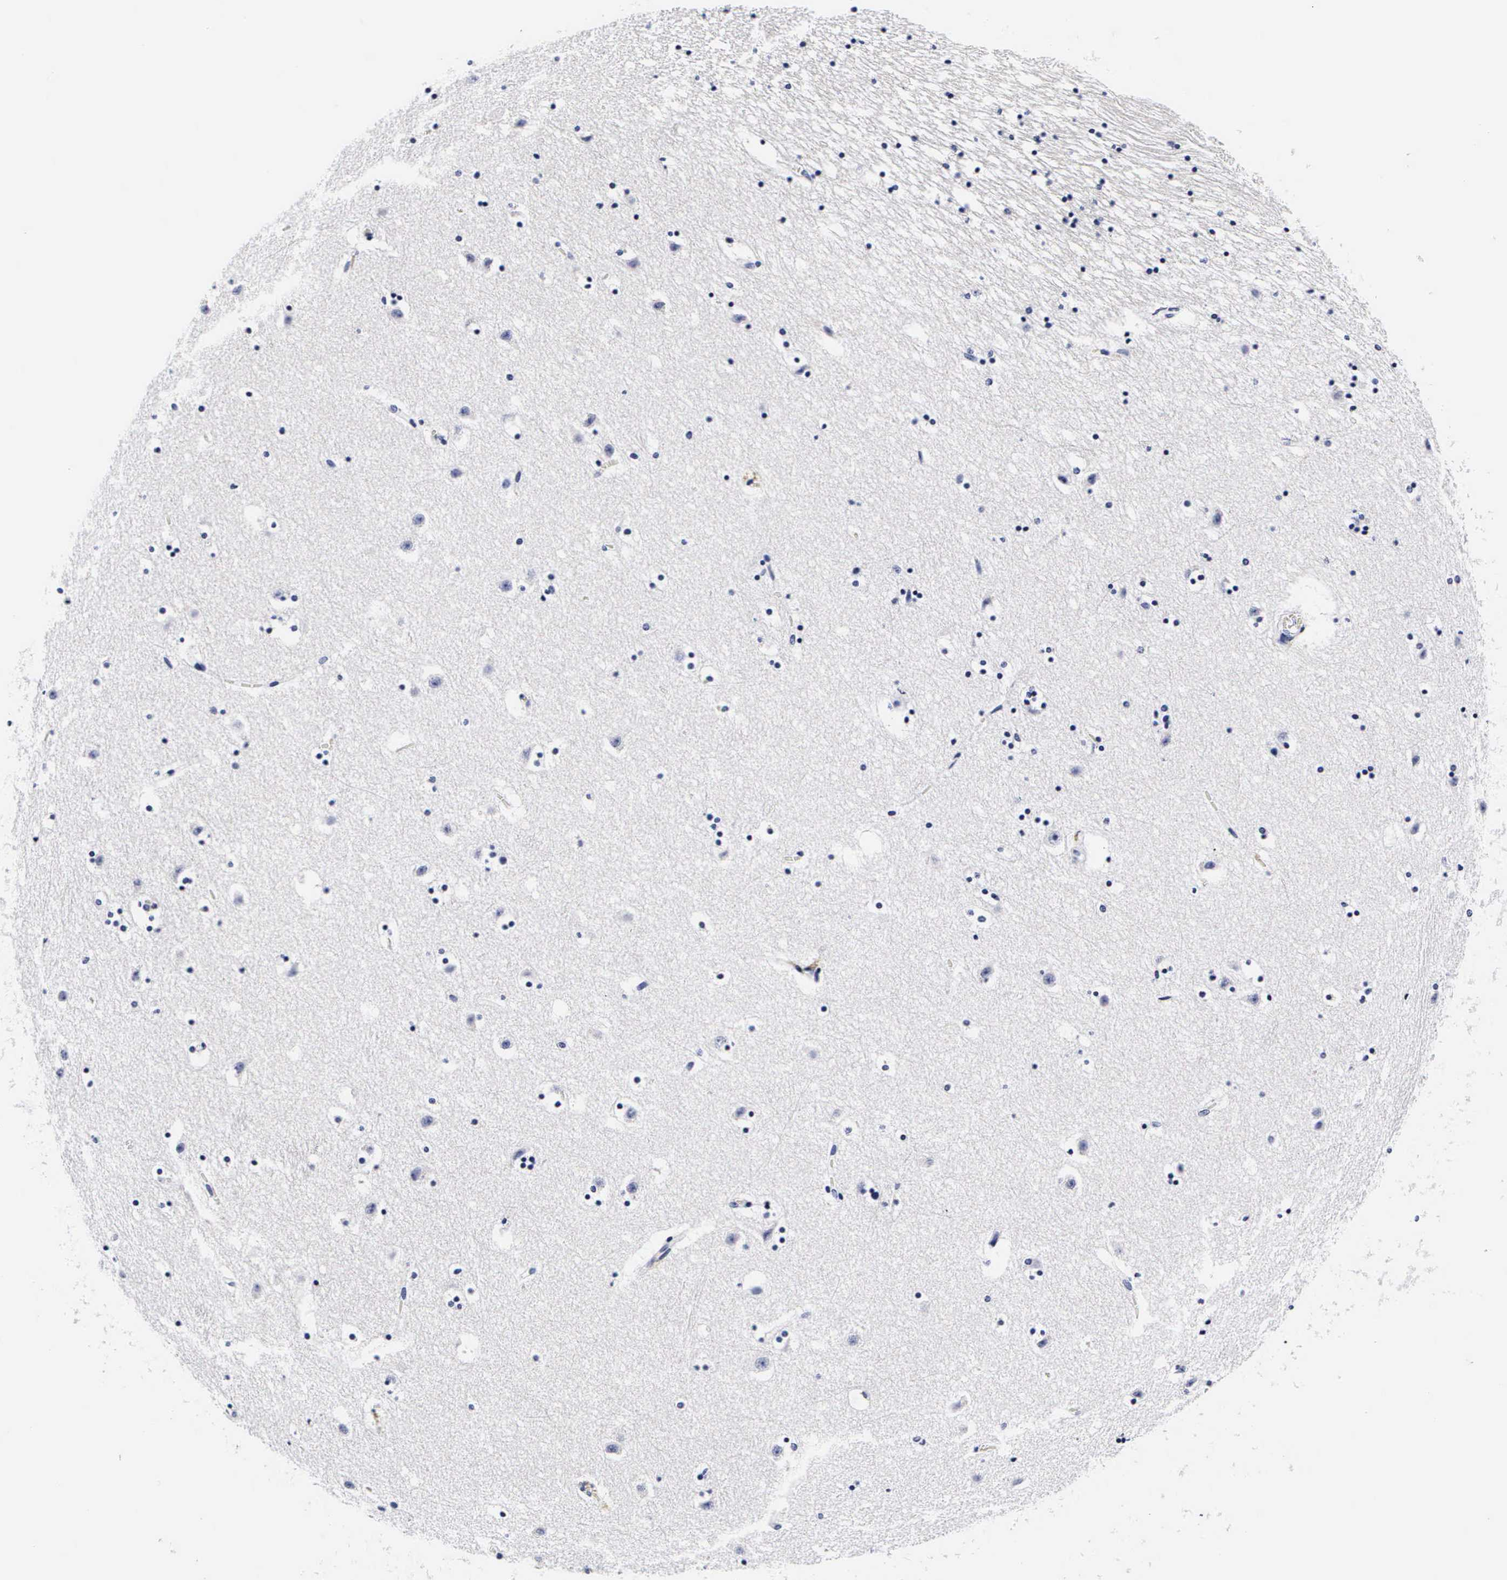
{"staining": {"intensity": "negative", "quantity": "none", "location": "none"}, "tissue": "caudate", "cell_type": "Glial cells", "image_type": "normal", "snomed": [{"axis": "morphology", "description": "Normal tissue, NOS"}, {"axis": "topography", "description": "Lateral ventricle wall"}], "caption": "Photomicrograph shows no significant protein positivity in glial cells of unremarkable caudate.", "gene": "RNASE6", "patient": {"sex": "male", "age": 45}}